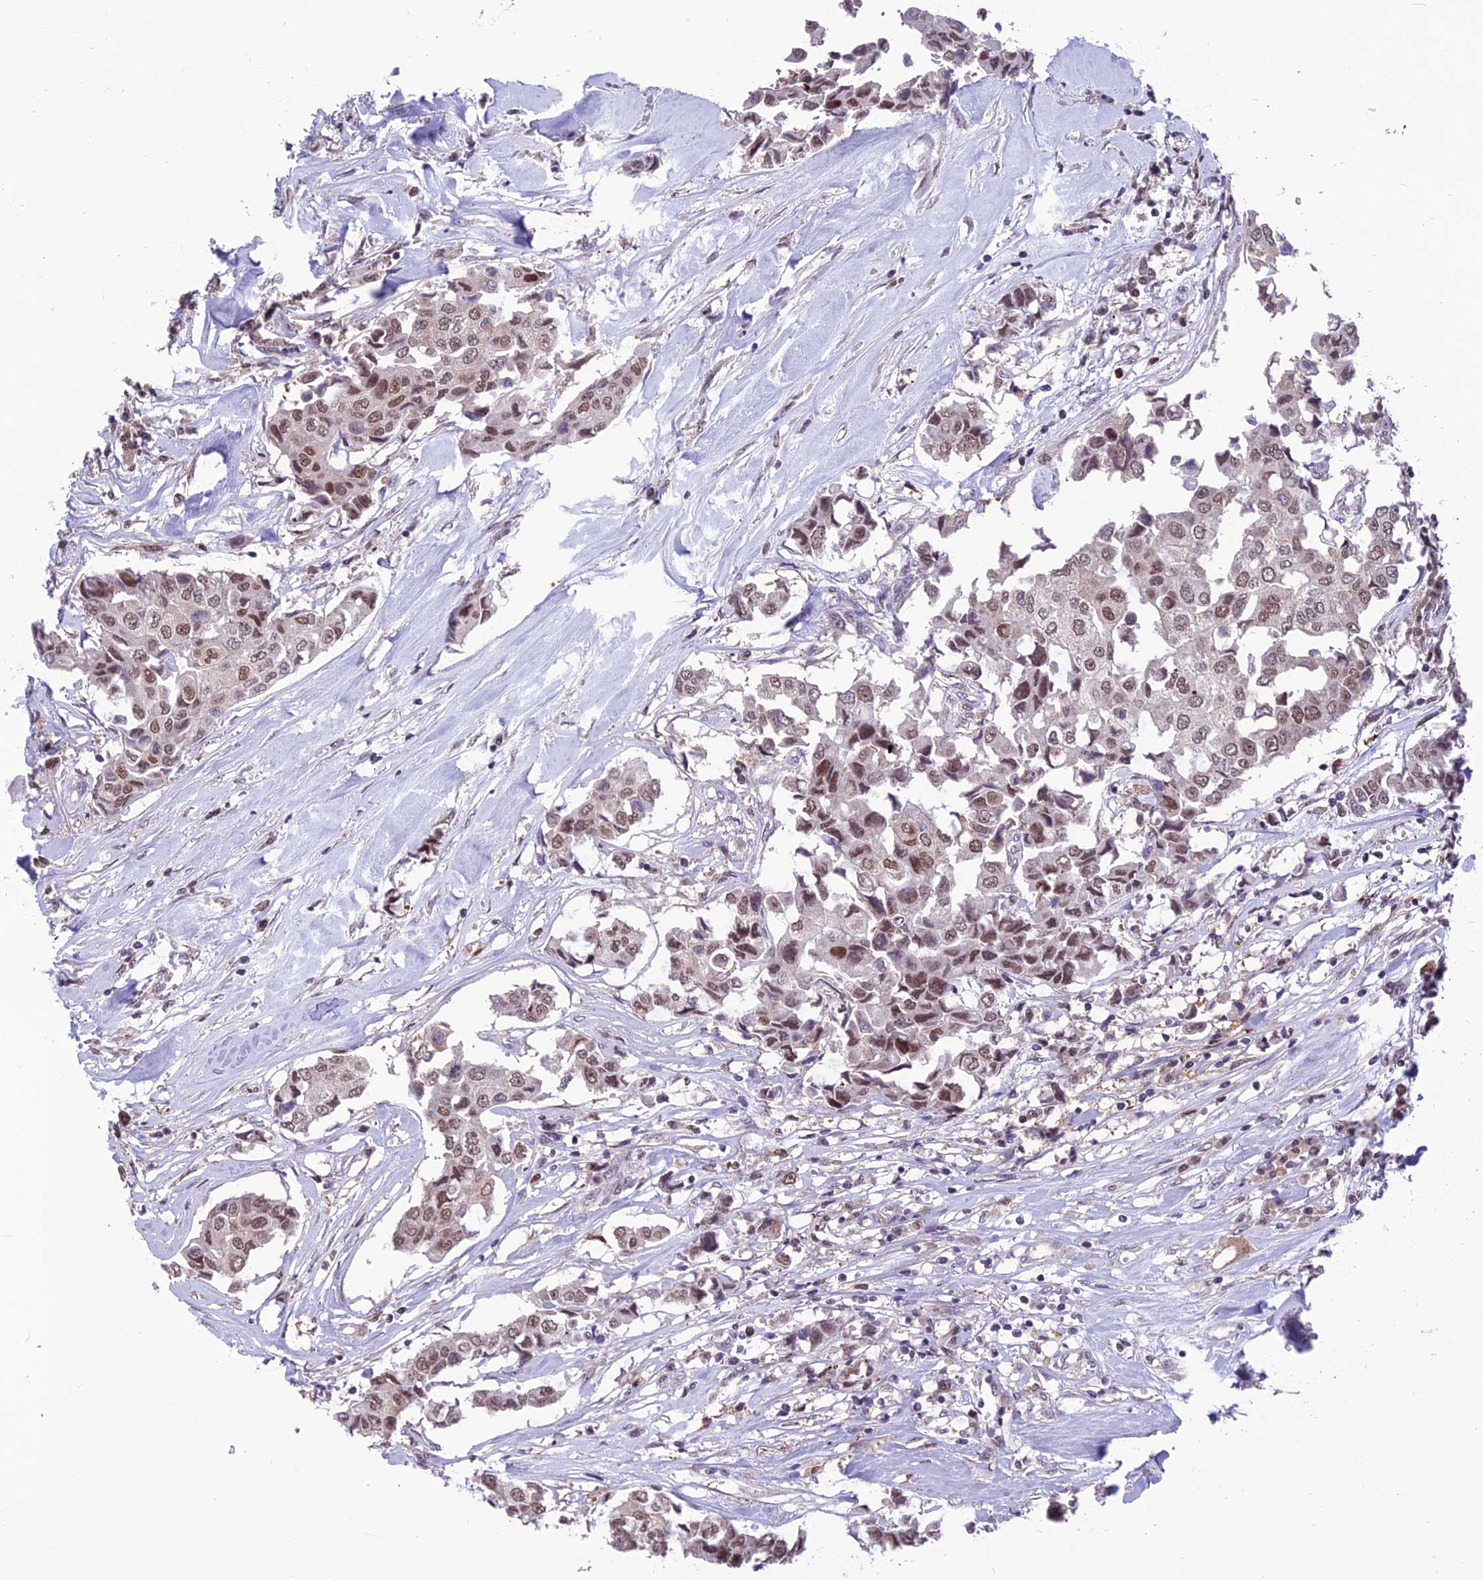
{"staining": {"intensity": "moderate", "quantity": ">75%", "location": "nuclear"}, "tissue": "breast cancer", "cell_type": "Tumor cells", "image_type": "cancer", "snomed": [{"axis": "morphology", "description": "Duct carcinoma"}, {"axis": "topography", "description": "Breast"}], "caption": "Immunohistochemistry (IHC) image of breast infiltrating ductal carcinoma stained for a protein (brown), which demonstrates medium levels of moderate nuclear expression in about >75% of tumor cells.", "gene": "MIS12", "patient": {"sex": "female", "age": 80}}